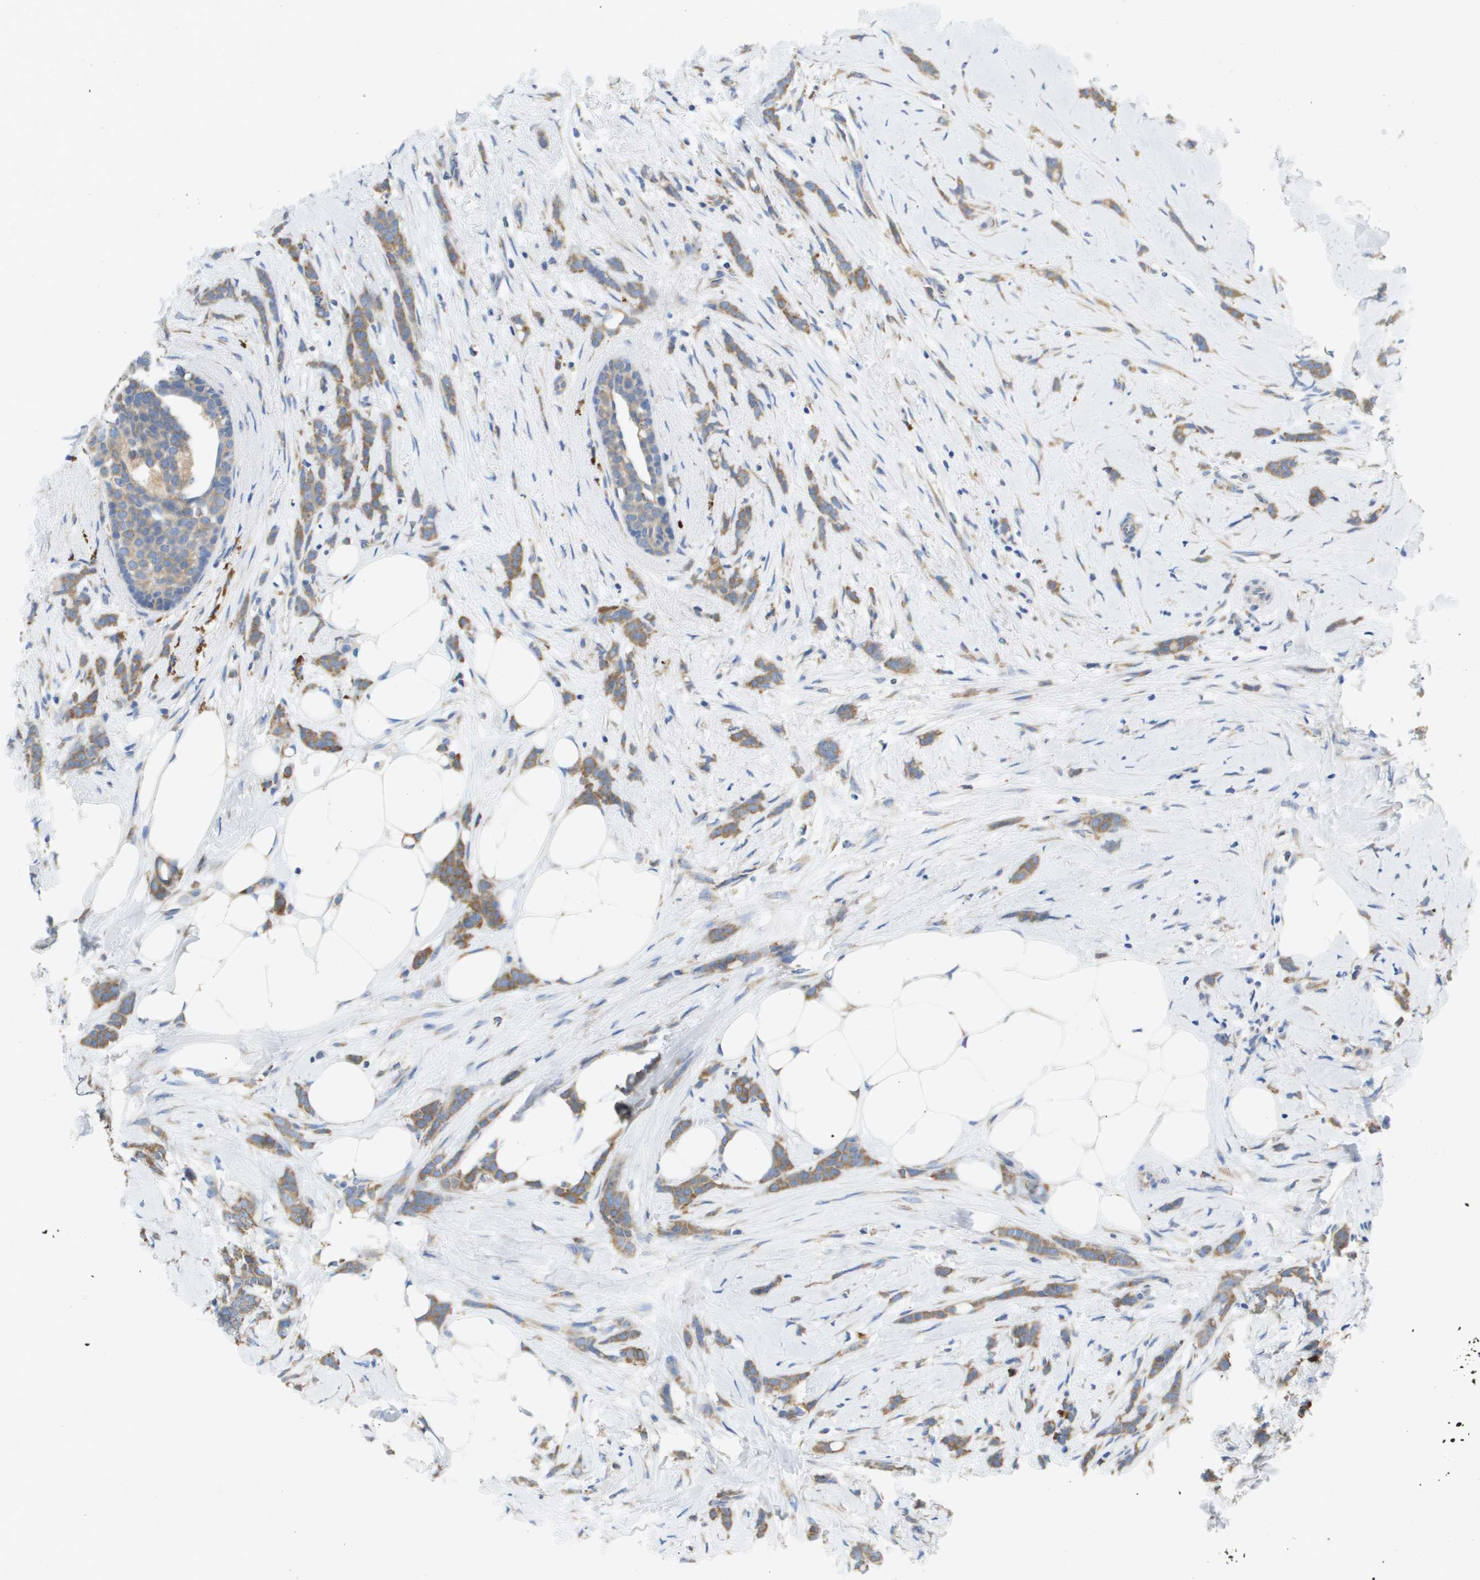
{"staining": {"intensity": "weak", "quantity": ">75%", "location": "cytoplasmic/membranous"}, "tissue": "breast cancer", "cell_type": "Tumor cells", "image_type": "cancer", "snomed": [{"axis": "morphology", "description": "Lobular carcinoma, in situ"}, {"axis": "morphology", "description": "Lobular carcinoma"}, {"axis": "topography", "description": "Breast"}], "caption": "A brown stain highlights weak cytoplasmic/membranous positivity of a protein in breast cancer tumor cells.", "gene": "SDR42E1", "patient": {"sex": "female", "age": 41}}